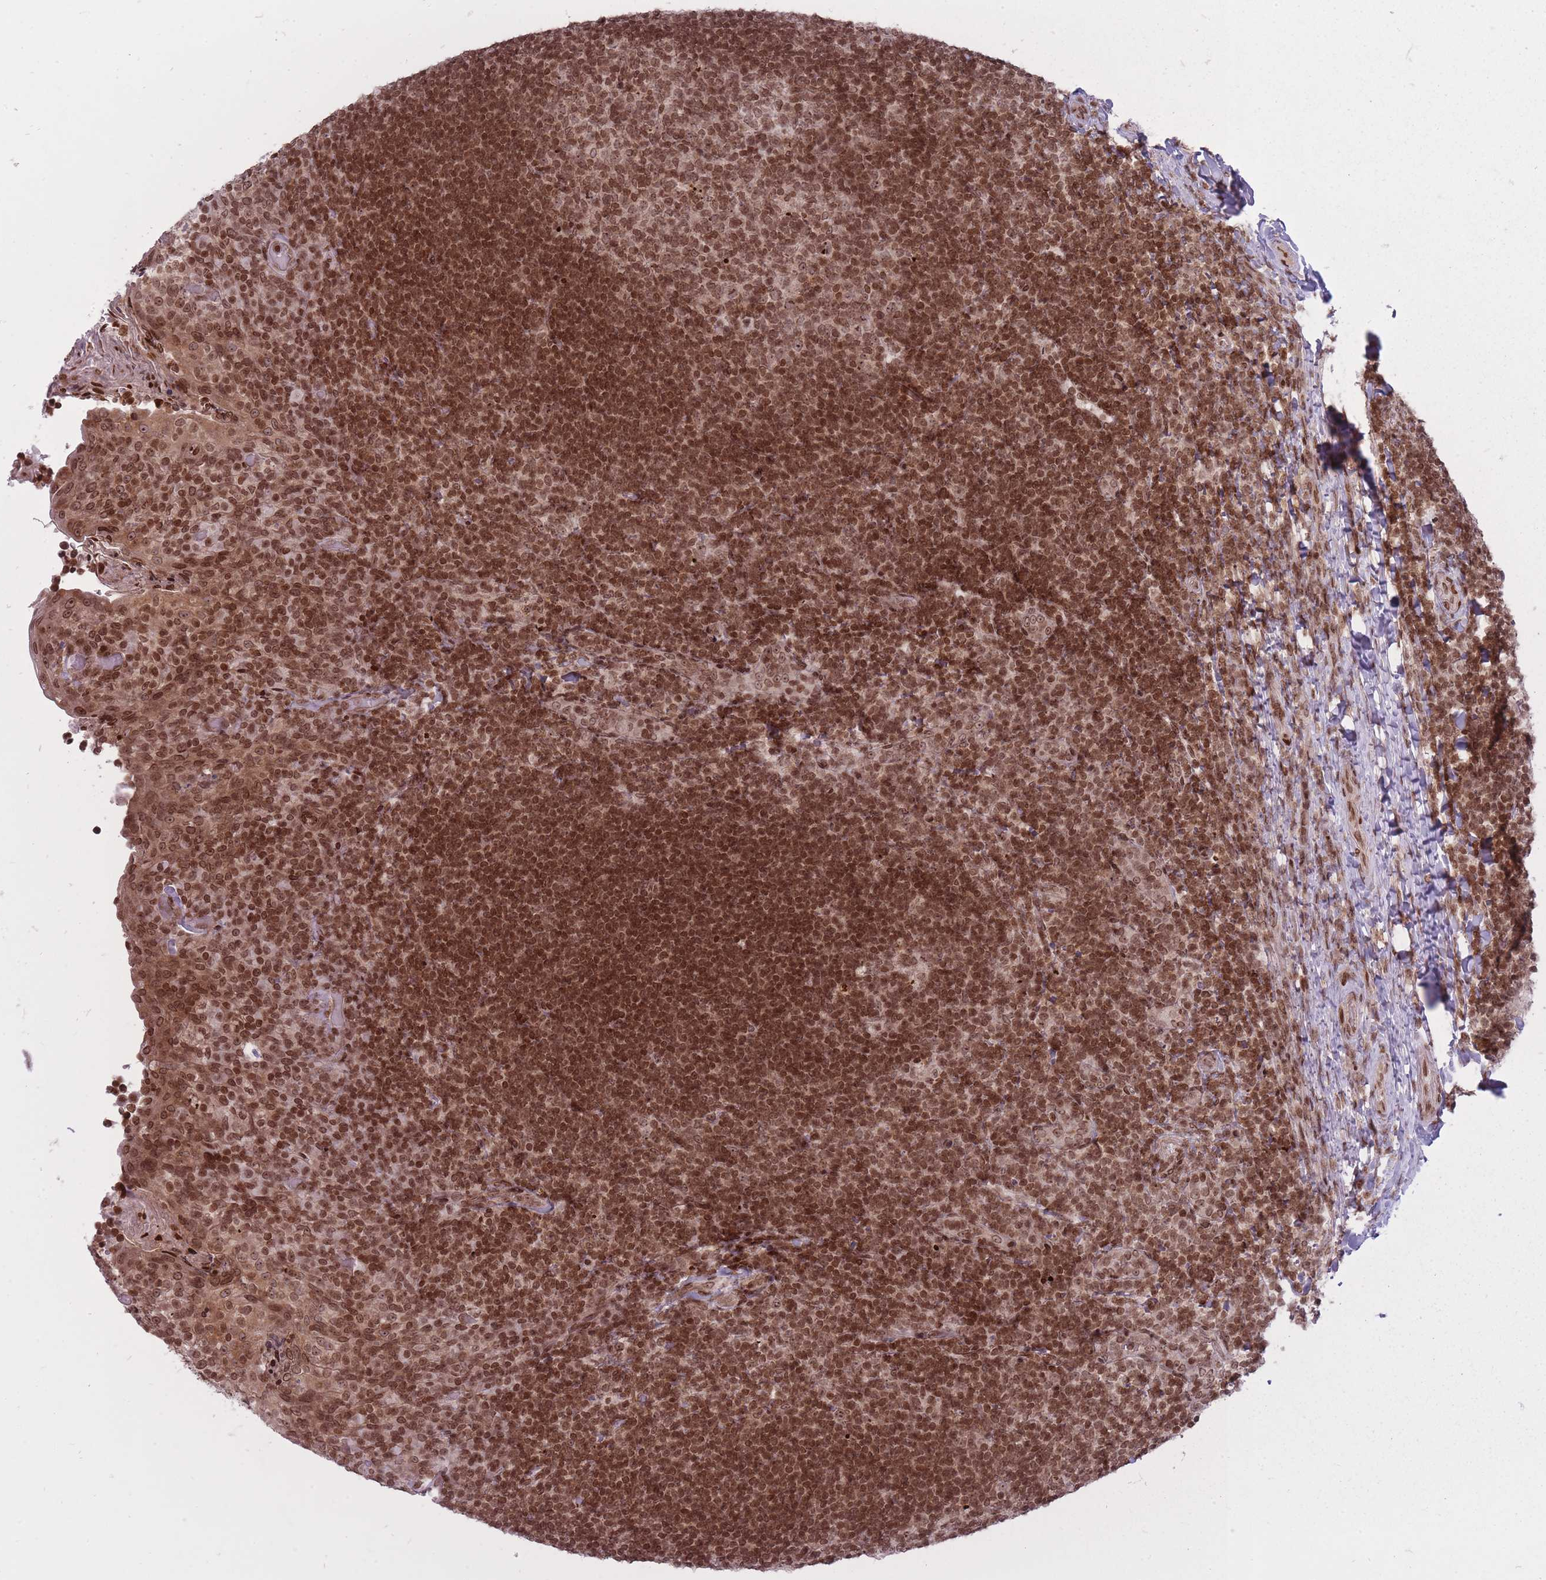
{"staining": {"intensity": "moderate", "quantity": ">75%", "location": "nuclear"}, "tissue": "tonsil", "cell_type": "Germinal center cells", "image_type": "normal", "snomed": [{"axis": "morphology", "description": "Normal tissue, NOS"}, {"axis": "topography", "description": "Tonsil"}], "caption": "Brown immunohistochemical staining in normal human tonsil reveals moderate nuclear staining in approximately >75% of germinal center cells. (IHC, brightfield microscopy, high magnification).", "gene": "TMC6", "patient": {"sex": "female", "age": 10}}